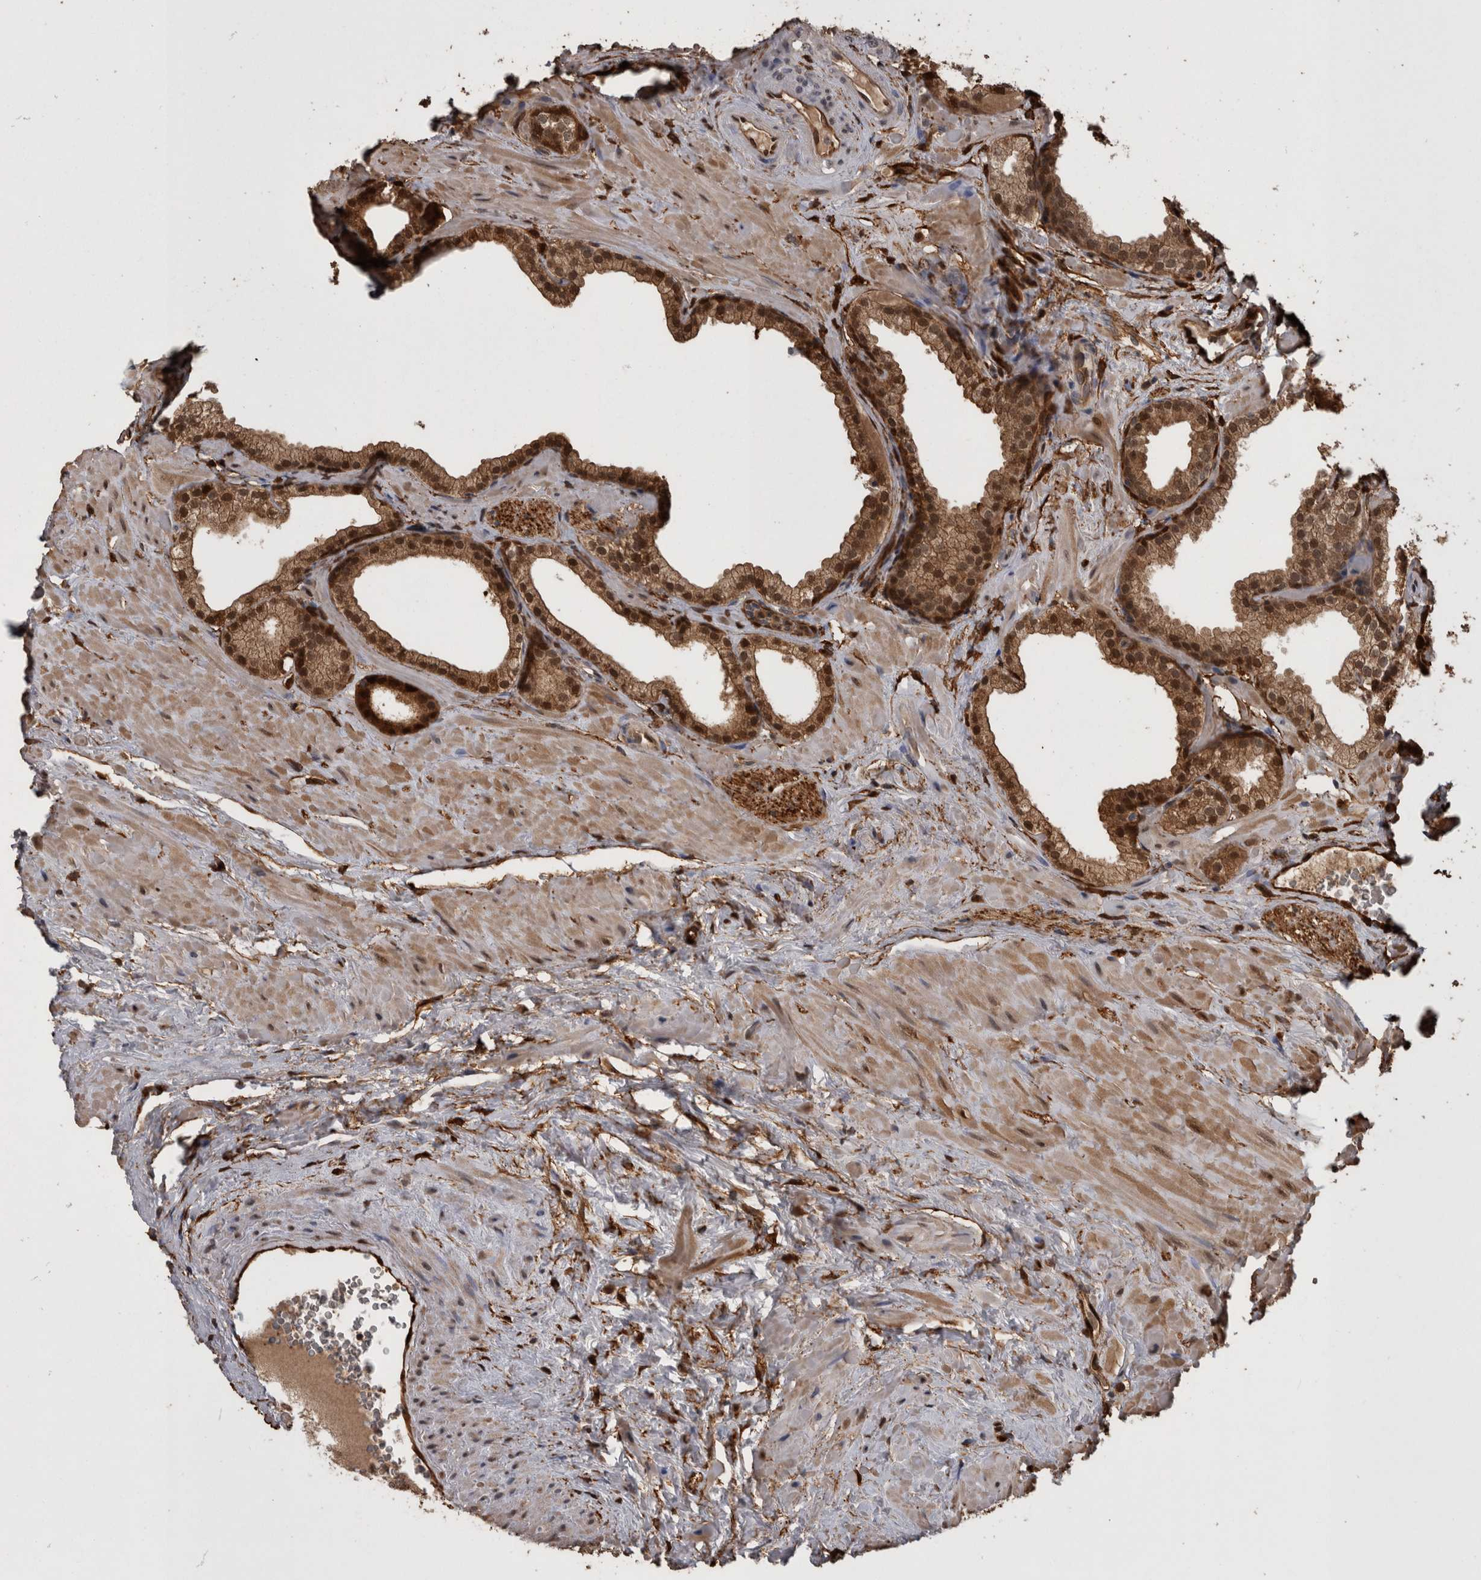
{"staining": {"intensity": "strong", "quantity": ">75%", "location": "cytoplasmic/membranous,nuclear"}, "tissue": "prostate", "cell_type": "Glandular cells", "image_type": "normal", "snomed": [{"axis": "morphology", "description": "Normal tissue, NOS"}, {"axis": "morphology", "description": "Urothelial carcinoma, Low grade"}, {"axis": "topography", "description": "Urinary bladder"}, {"axis": "topography", "description": "Prostate"}], "caption": "DAB (3,3'-diaminobenzidine) immunohistochemical staining of unremarkable human prostate demonstrates strong cytoplasmic/membranous,nuclear protein expression in about >75% of glandular cells.", "gene": "LXN", "patient": {"sex": "male", "age": 60}}